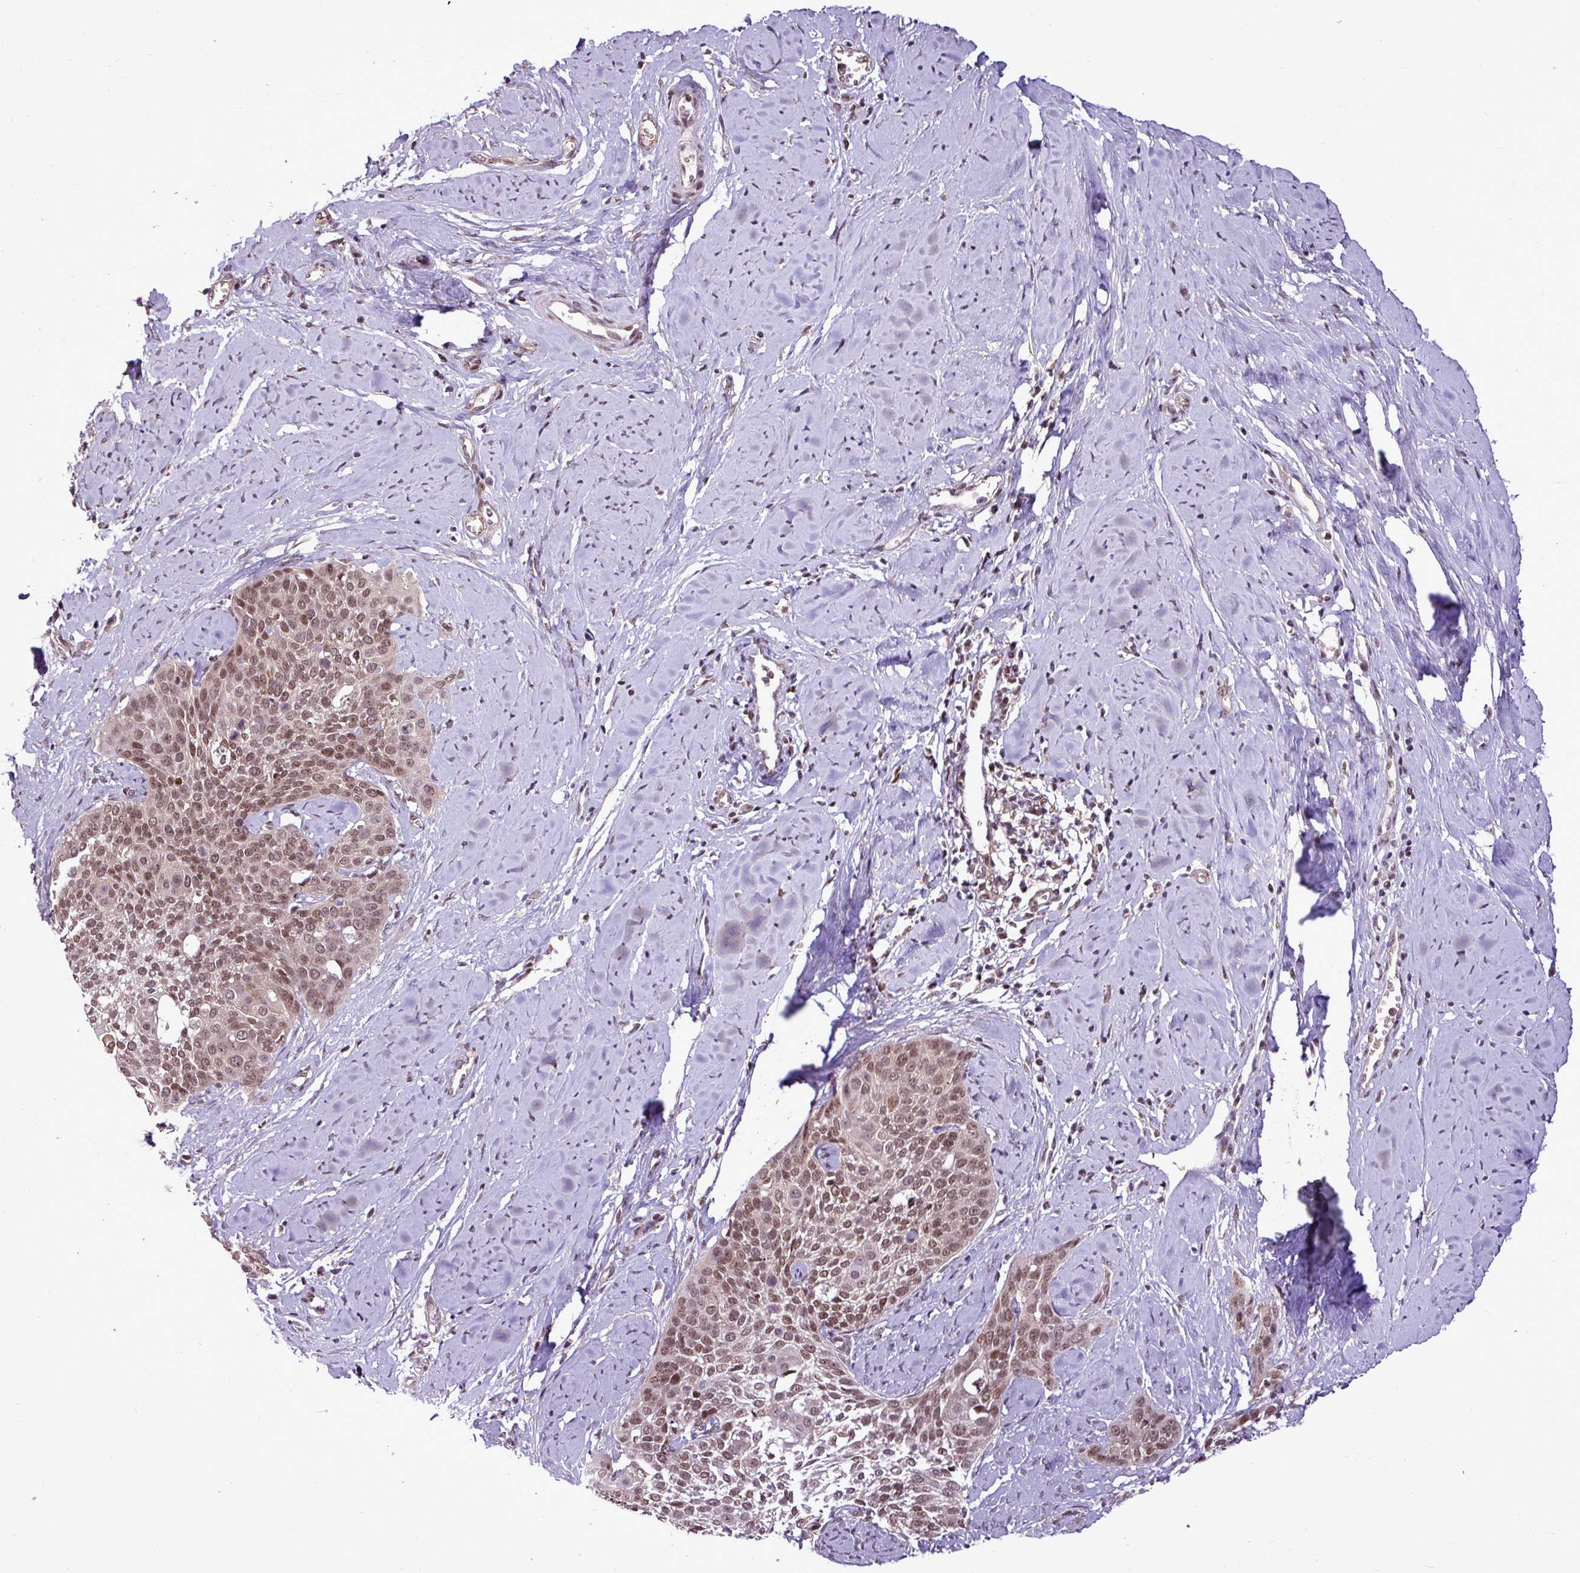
{"staining": {"intensity": "moderate", "quantity": ">75%", "location": "cytoplasmic/membranous,nuclear"}, "tissue": "cervical cancer", "cell_type": "Tumor cells", "image_type": "cancer", "snomed": [{"axis": "morphology", "description": "Squamous cell carcinoma, NOS"}, {"axis": "topography", "description": "Cervix"}], "caption": "Moderate cytoplasmic/membranous and nuclear staining for a protein is identified in approximately >75% of tumor cells of squamous cell carcinoma (cervical) using immunohistochemistry.", "gene": "ITPKC", "patient": {"sex": "female", "age": 44}}